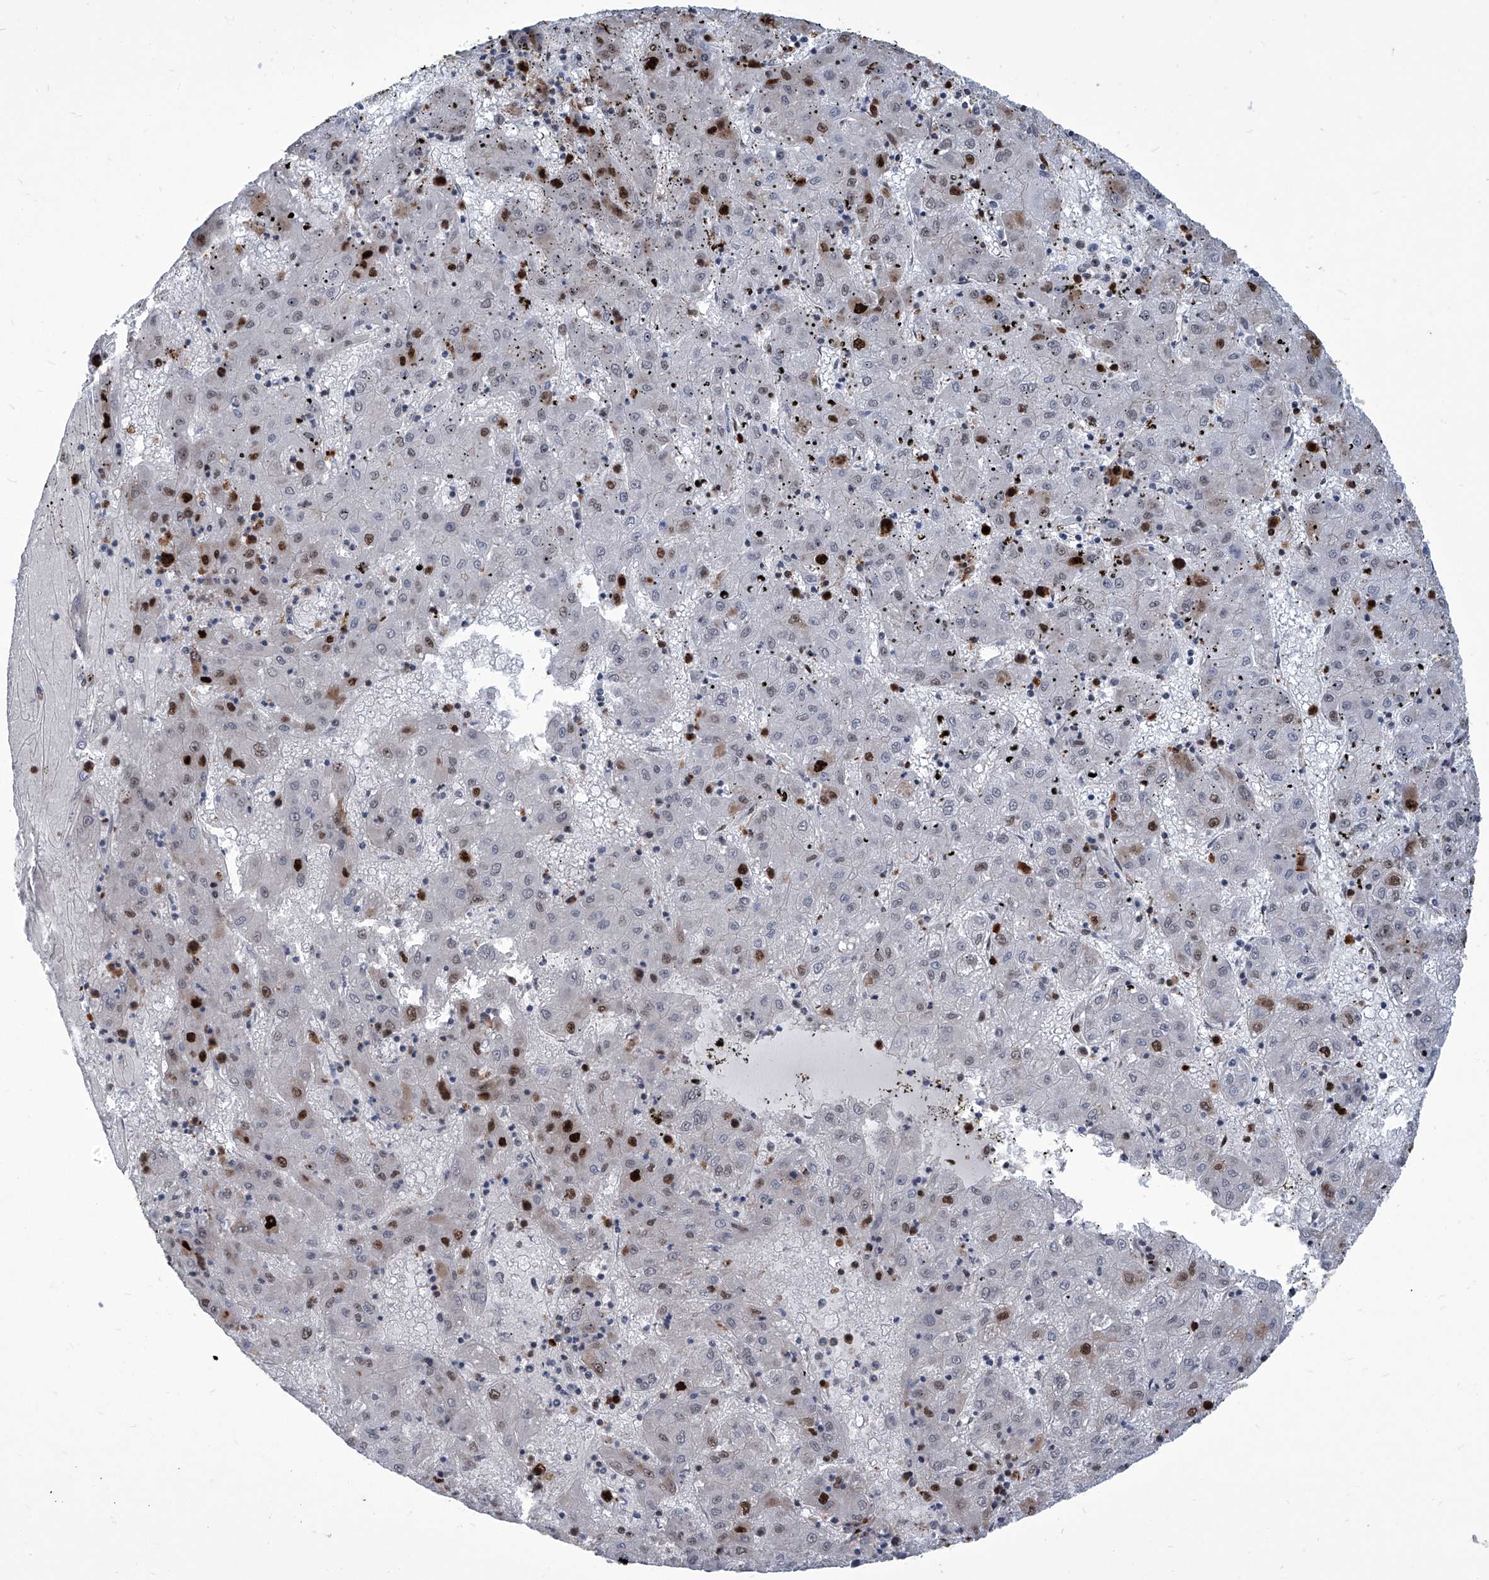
{"staining": {"intensity": "strong", "quantity": "<25%", "location": "nuclear"}, "tissue": "liver cancer", "cell_type": "Tumor cells", "image_type": "cancer", "snomed": [{"axis": "morphology", "description": "Carcinoma, Hepatocellular, NOS"}, {"axis": "topography", "description": "Liver"}], "caption": "Brown immunohistochemical staining in hepatocellular carcinoma (liver) displays strong nuclear staining in about <25% of tumor cells.", "gene": "PCNA", "patient": {"sex": "male", "age": 72}}